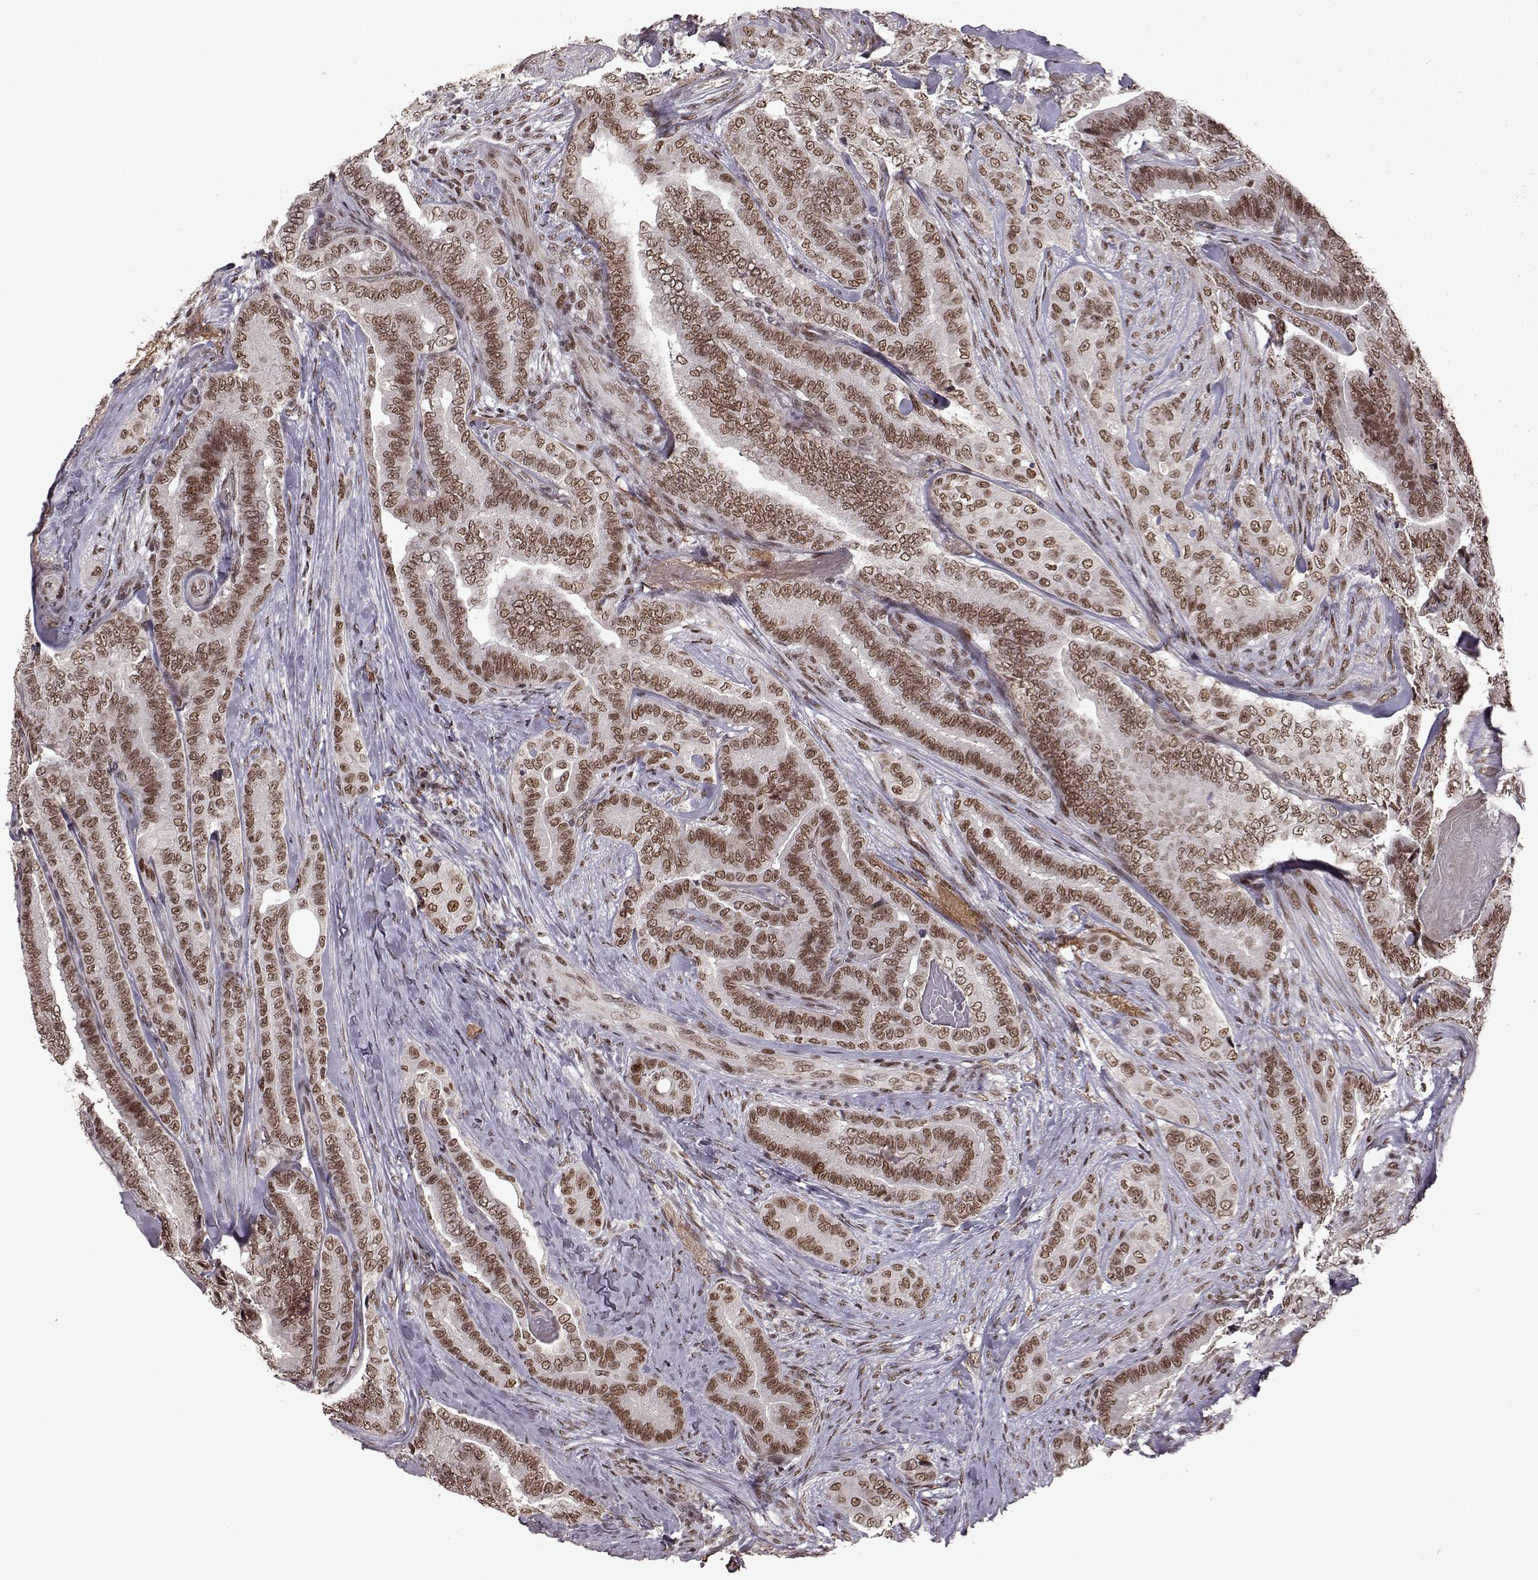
{"staining": {"intensity": "moderate", "quantity": ">75%", "location": "nuclear"}, "tissue": "thyroid cancer", "cell_type": "Tumor cells", "image_type": "cancer", "snomed": [{"axis": "morphology", "description": "Papillary adenocarcinoma, NOS"}, {"axis": "topography", "description": "Thyroid gland"}], "caption": "This photomicrograph displays IHC staining of human thyroid cancer (papillary adenocarcinoma), with medium moderate nuclear expression in approximately >75% of tumor cells.", "gene": "RRAGD", "patient": {"sex": "male", "age": 61}}